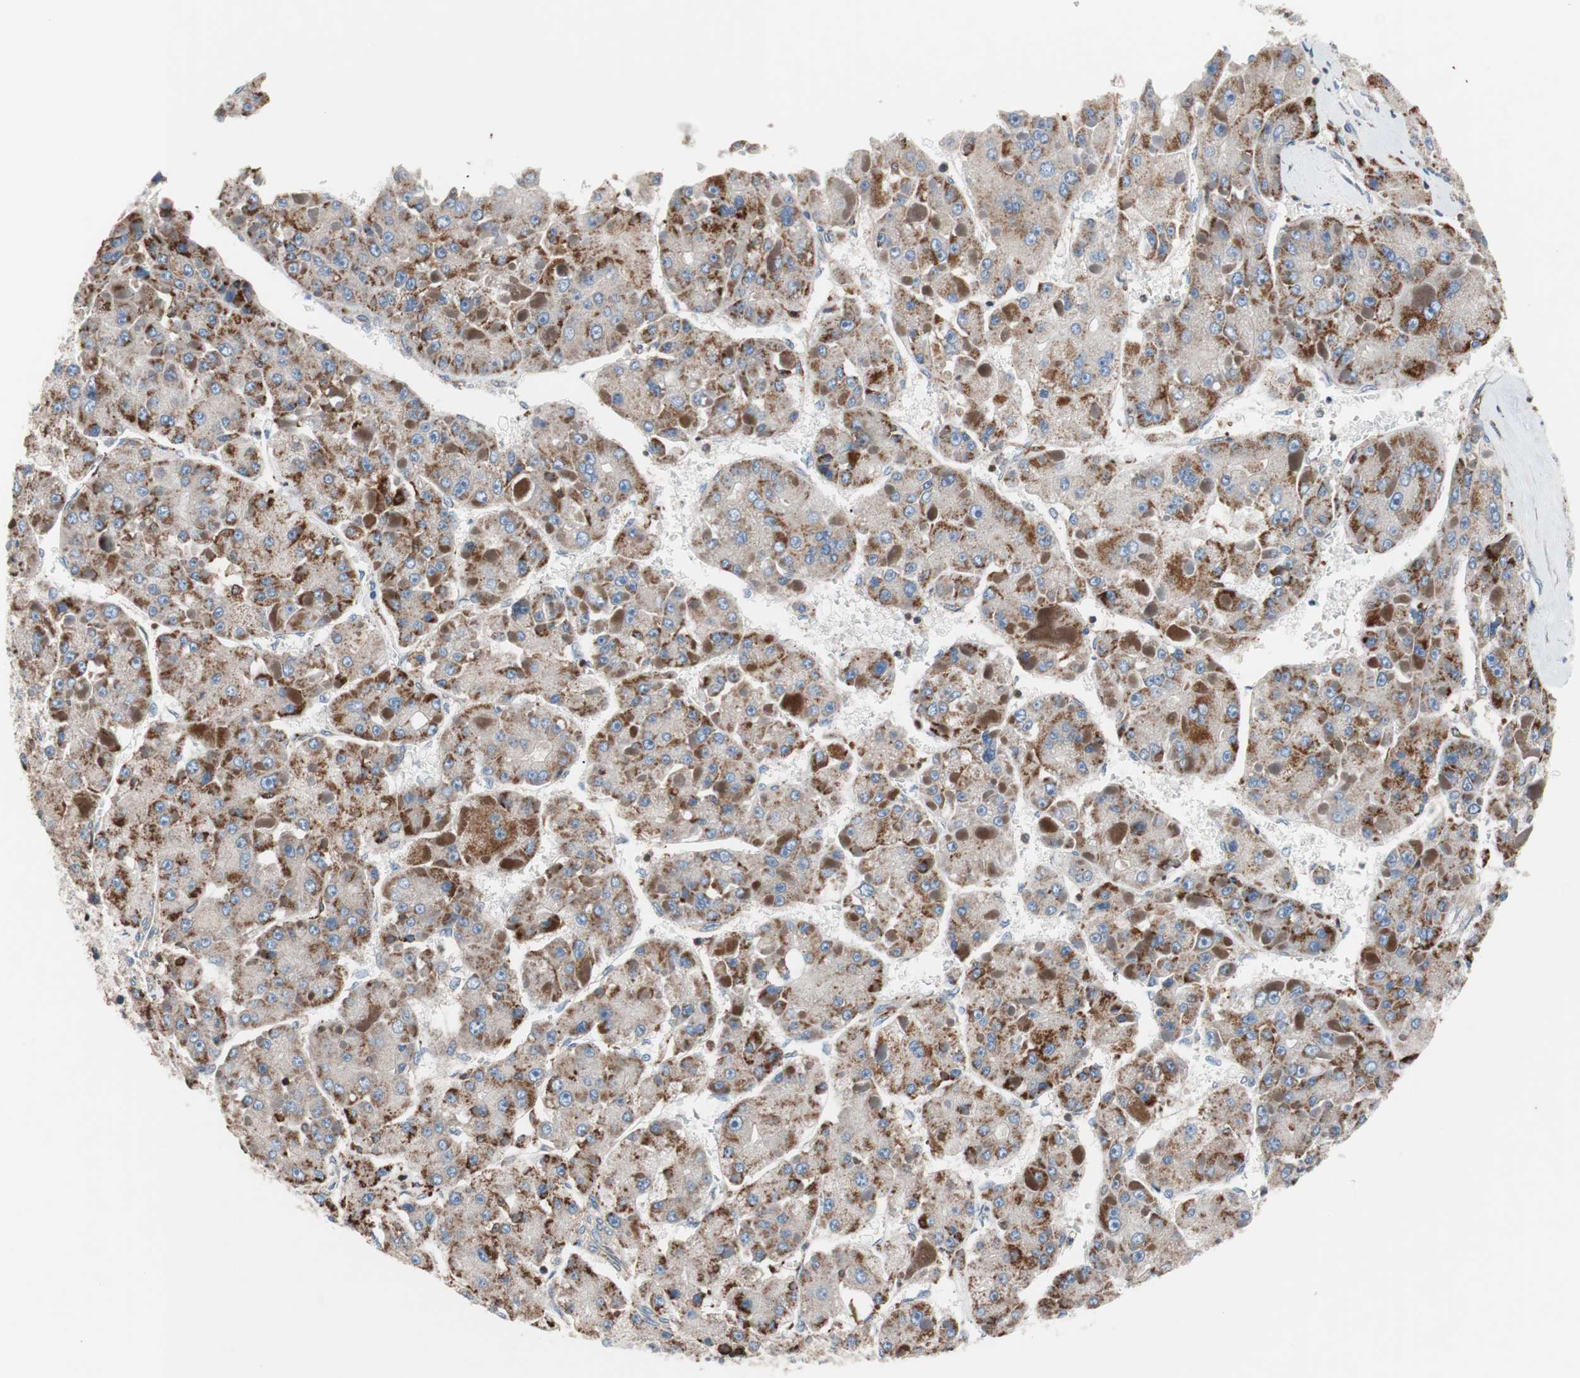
{"staining": {"intensity": "moderate", "quantity": ">75%", "location": "cytoplasmic/membranous"}, "tissue": "liver cancer", "cell_type": "Tumor cells", "image_type": "cancer", "snomed": [{"axis": "morphology", "description": "Carcinoma, Hepatocellular, NOS"}, {"axis": "topography", "description": "Liver"}], "caption": "Immunohistochemistry (IHC) (DAB (3,3'-diaminobenzidine)) staining of human liver cancer (hepatocellular carcinoma) exhibits moderate cytoplasmic/membranous protein staining in approximately >75% of tumor cells.", "gene": "PIK3R1", "patient": {"sex": "female", "age": 73}}